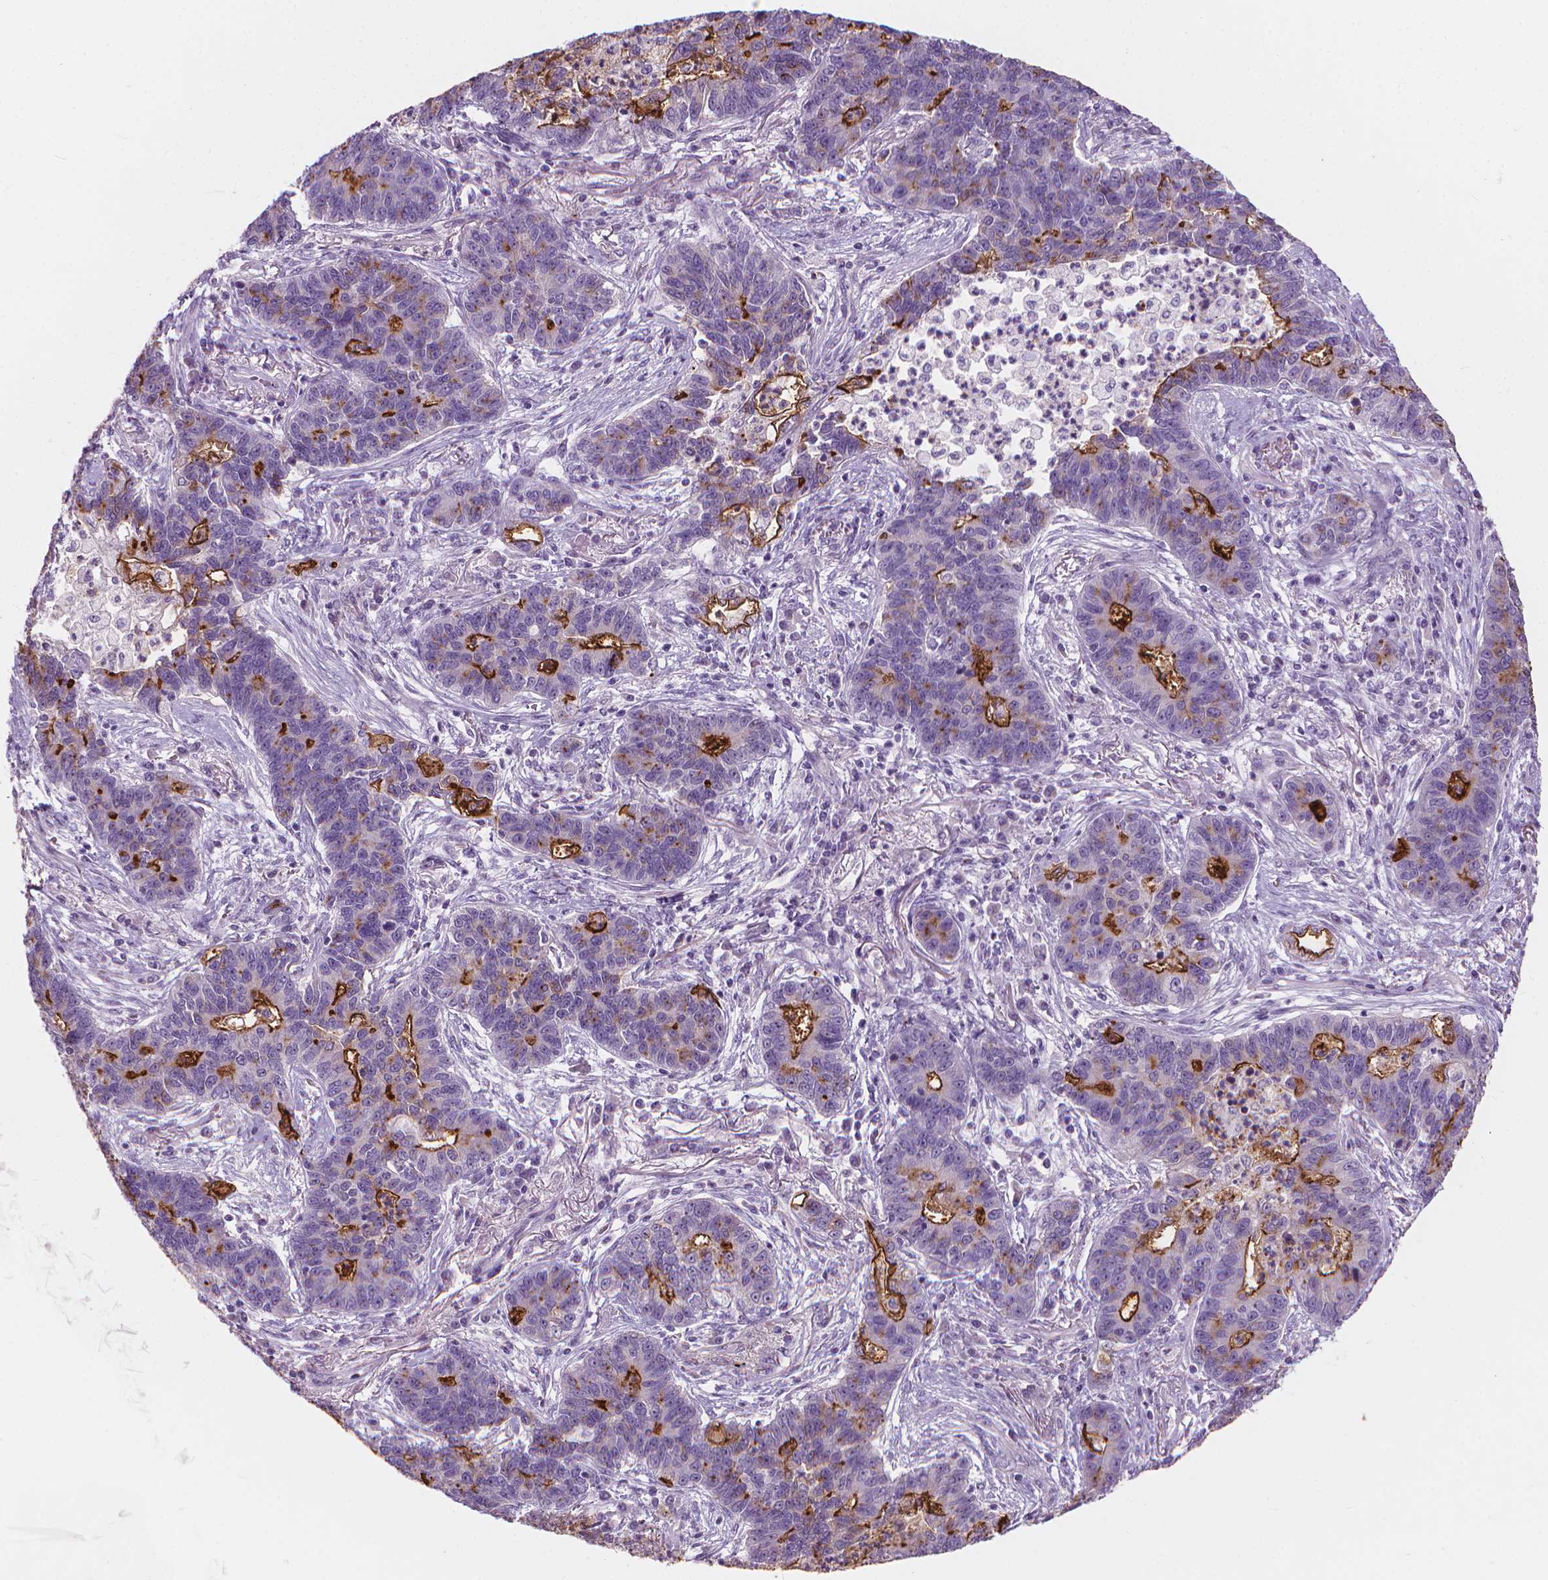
{"staining": {"intensity": "moderate", "quantity": "<25%", "location": "cytoplasmic/membranous"}, "tissue": "lung cancer", "cell_type": "Tumor cells", "image_type": "cancer", "snomed": [{"axis": "morphology", "description": "Adenocarcinoma, NOS"}, {"axis": "topography", "description": "Lung"}], "caption": "Protein expression by immunohistochemistry (IHC) exhibits moderate cytoplasmic/membranous positivity in about <25% of tumor cells in adenocarcinoma (lung). The staining is performed using DAB (3,3'-diaminobenzidine) brown chromogen to label protein expression. The nuclei are counter-stained blue using hematoxylin.", "gene": "GPRC5A", "patient": {"sex": "female", "age": 57}}